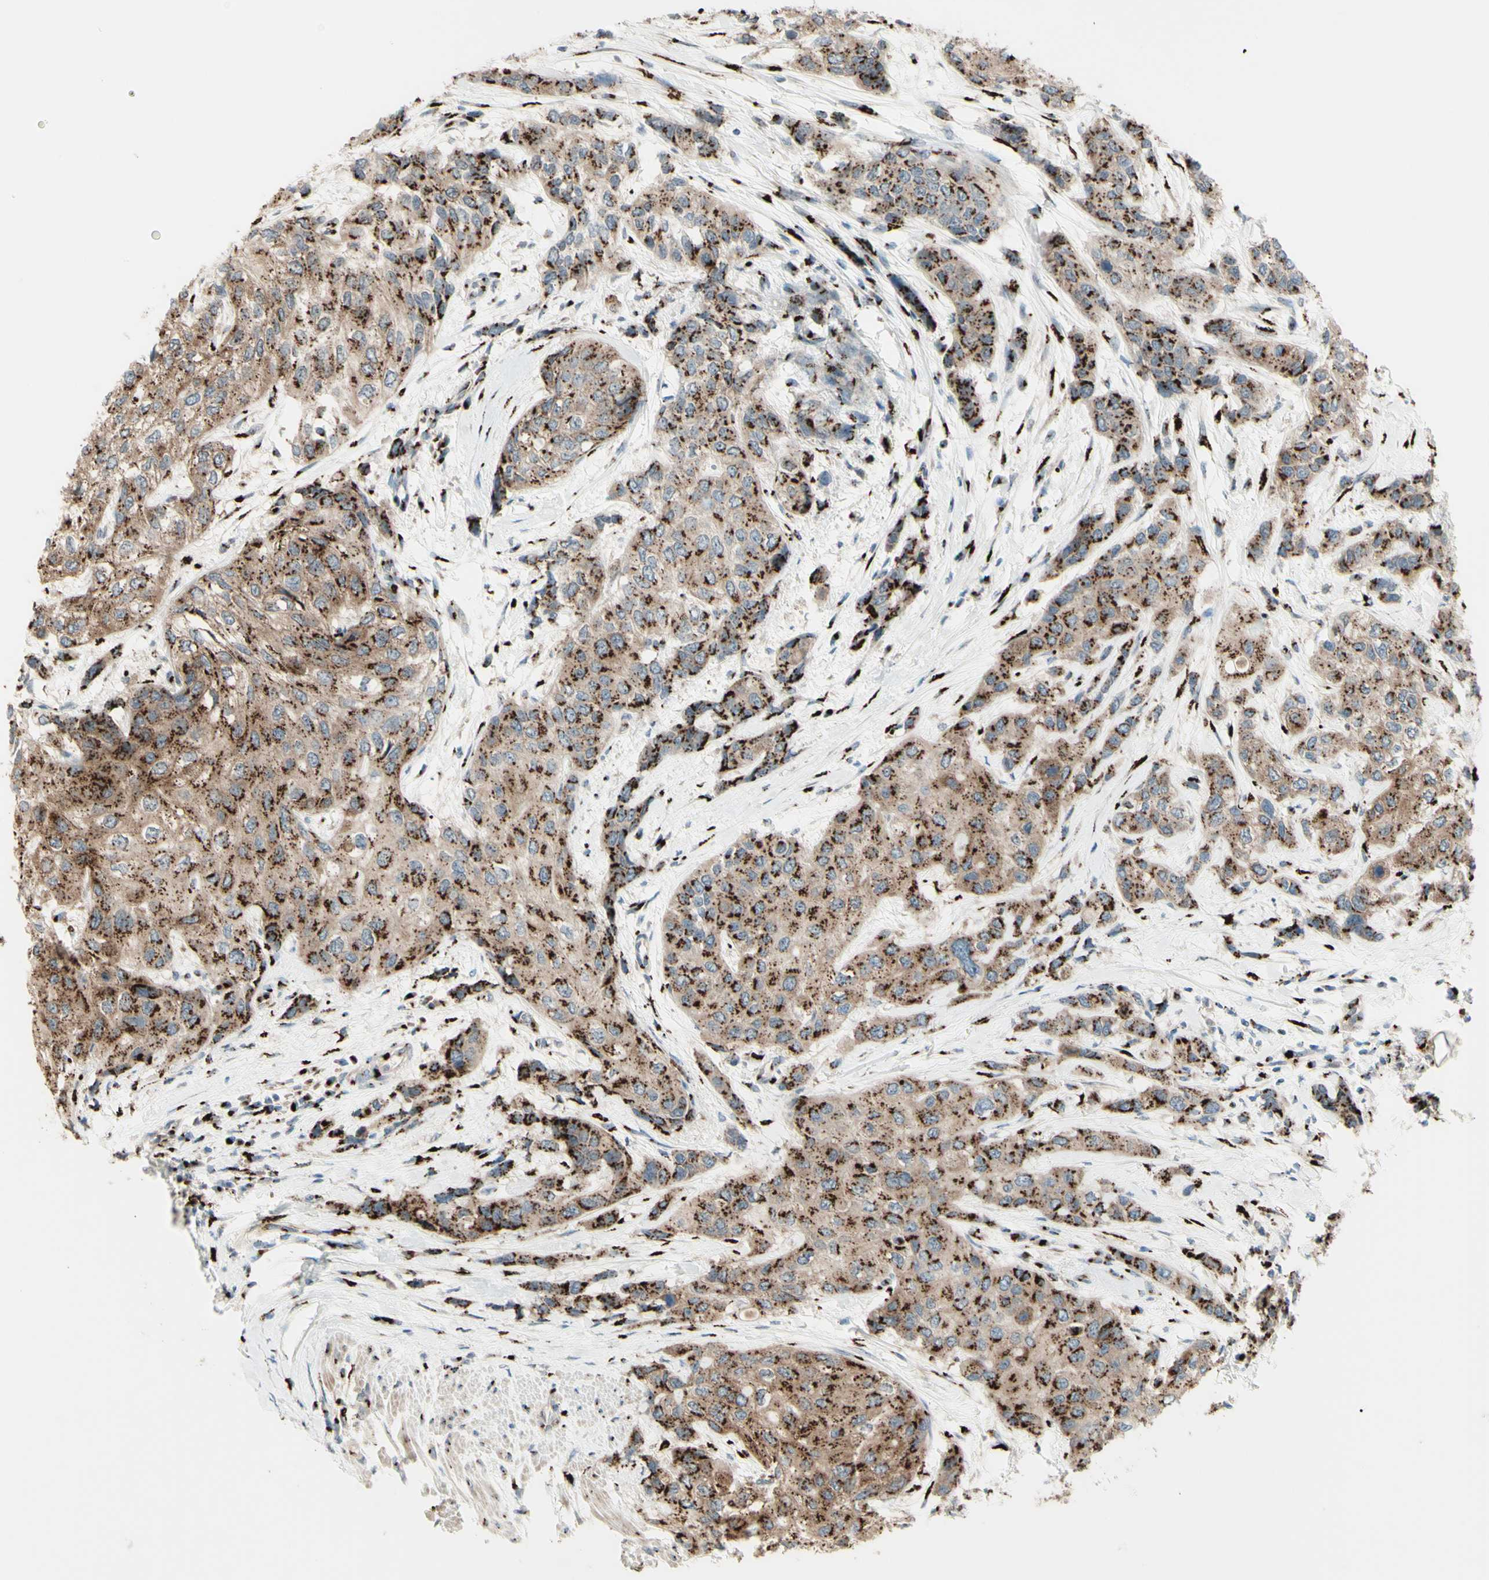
{"staining": {"intensity": "moderate", "quantity": ">75%", "location": "cytoplasmic/membranous"}, "tissue": "urothelial cancer", "cell_type": "Tumor cells", "image_type": "cancer", "snomed": [{"axis": "morphology", "description": "Urothelial carcinoma, High grade"}, {"axis": "topography", "description": "Urinary bladder"}], "caption": "An immunohistochemistry (IHC) photomicrograph of neoplastic tissue is shown. Protein staining in brown highlights moderate cytoplasmic/membranous positivity in high-grade urothelial carcinoma within tumor cells.", "gene": "BPNT2", "patient": {"sex": "female", "age": 56}}